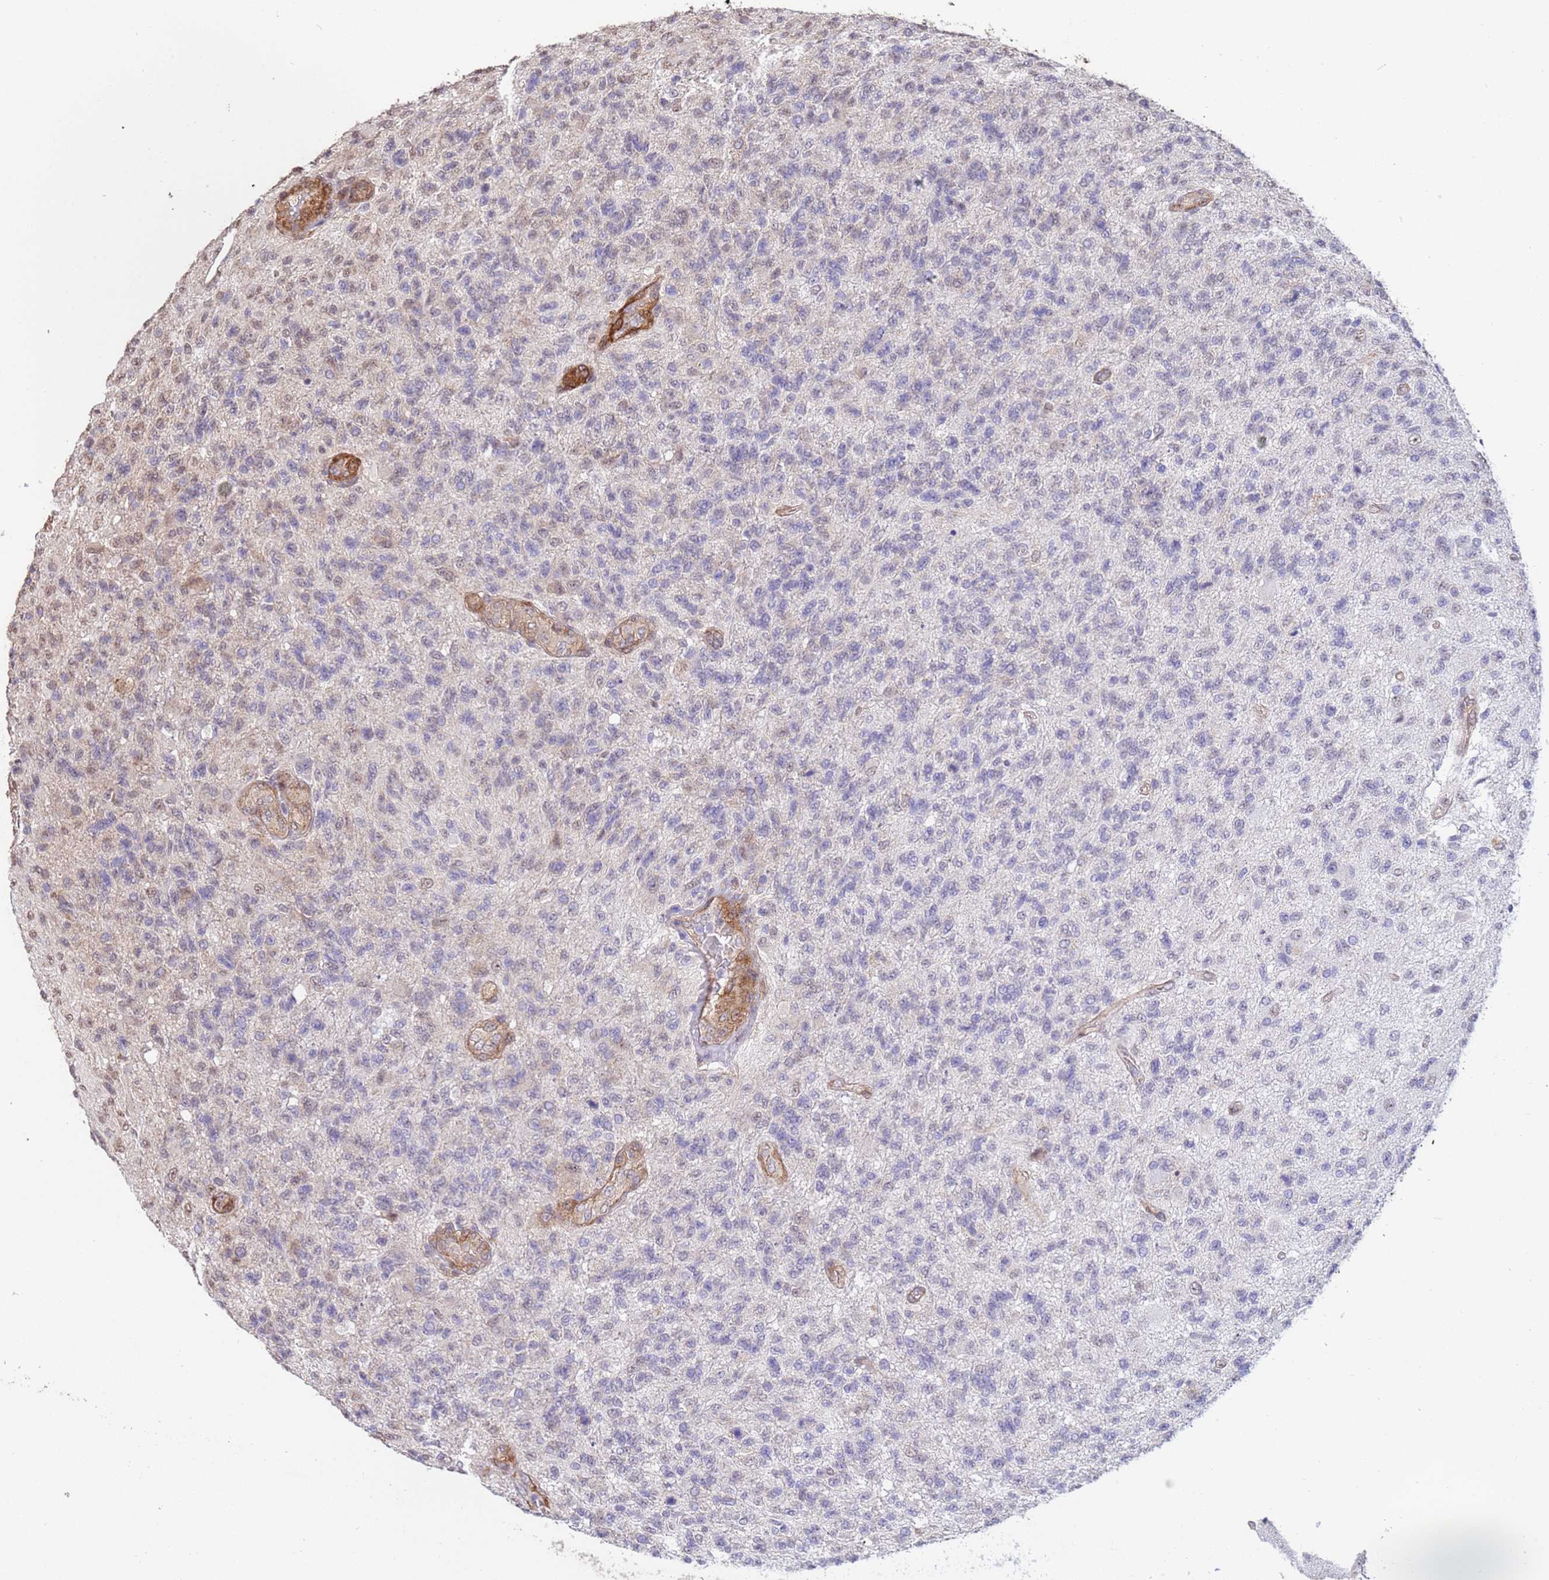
{"staining": {"intensity": "weak", "quantity": "<25%", "location": "nuclear"}, "tissue": "glioma", "cell_type": "Tumor cells", "image_type": "cancer", "snomed": [{"axis": "morphology", "description": "Glioma, malignant, High grade"}, {"axis": "topography", "description": "Brain"}], "caption": "This photomicrograph is of high-grade glioma (malignant) stained with IHC to label a protein in brown with the nuclei are counter-stained blue. There is no positivity in tumor cells.", "gene": "TRIP6", "patient": {"sex": "male", "age": 56}}